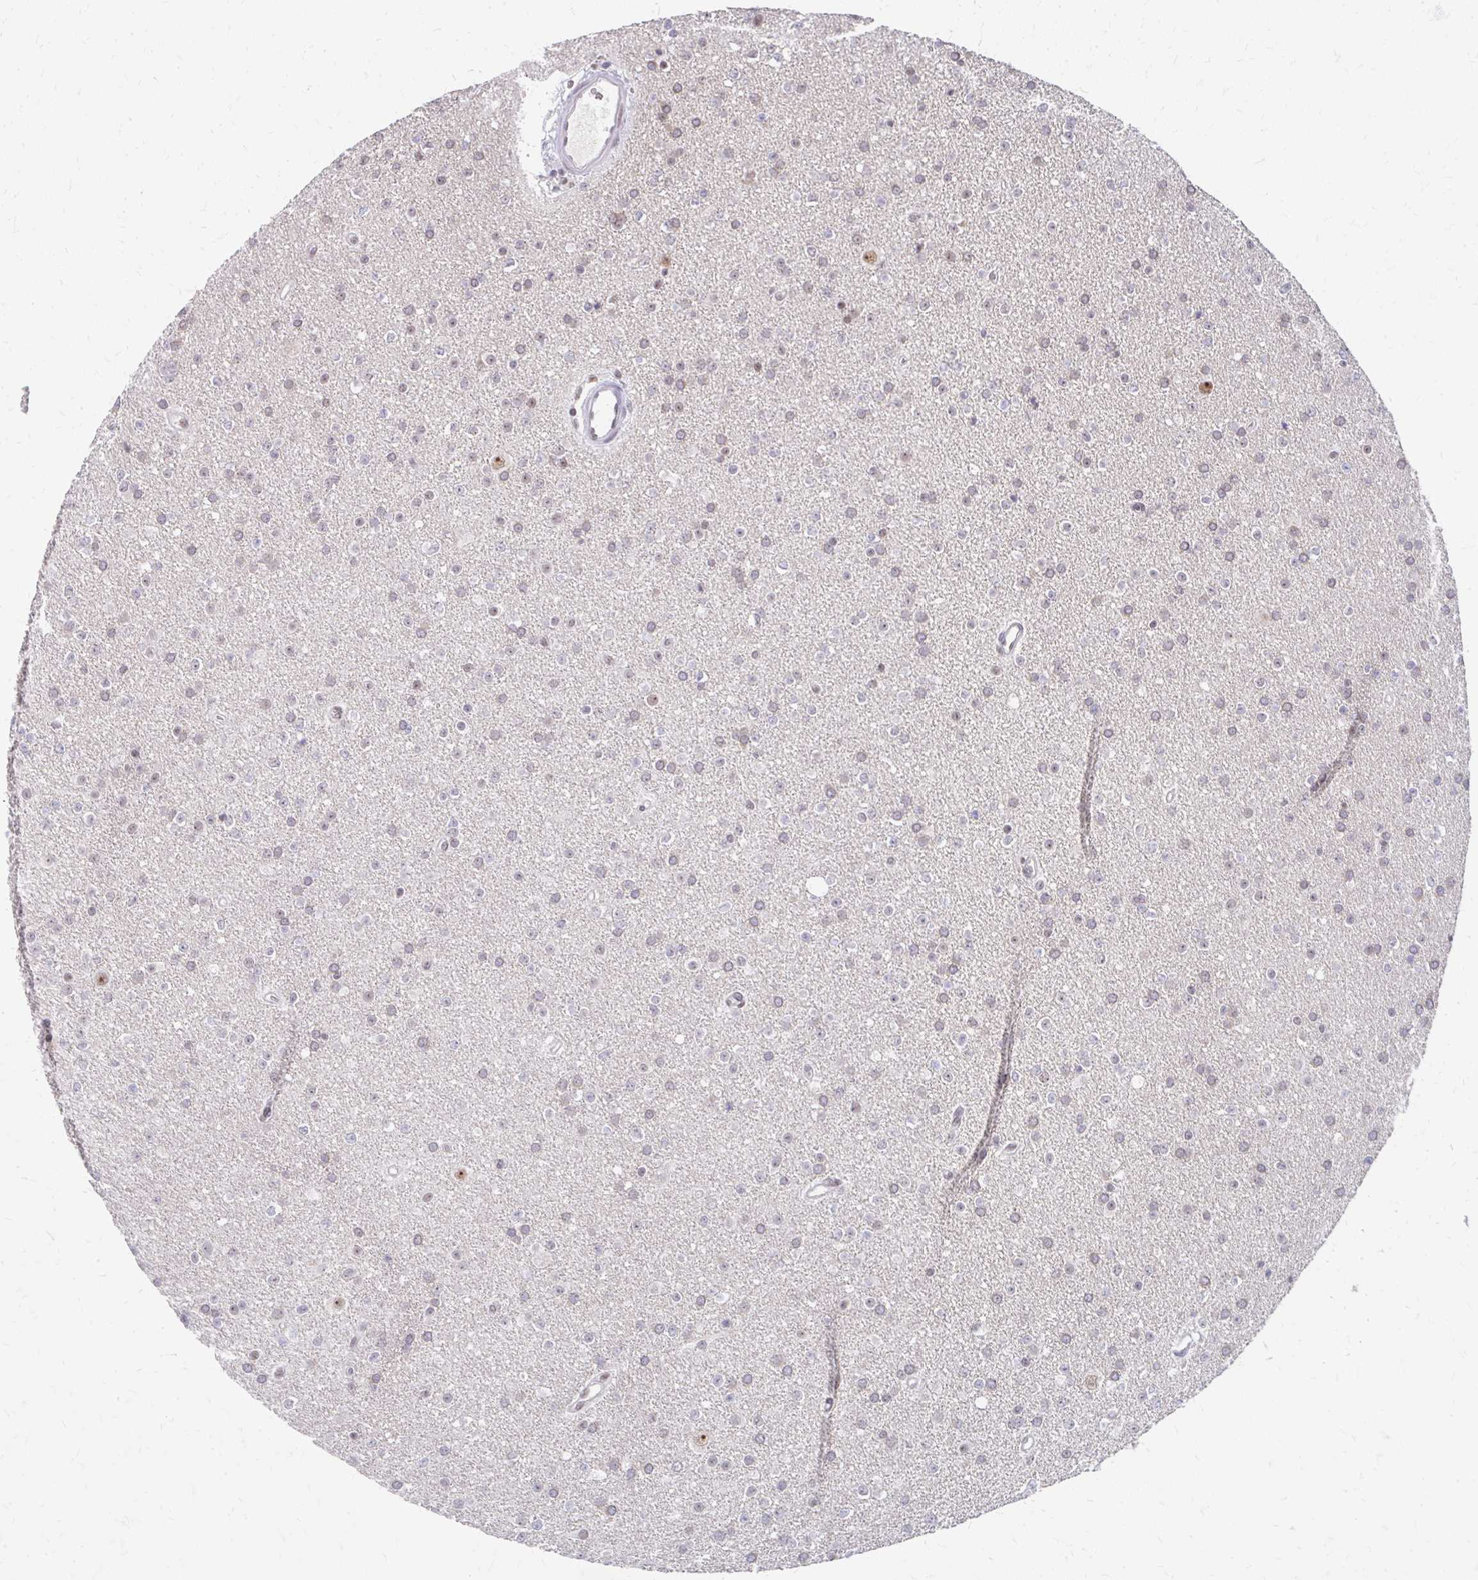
{"staining": {"intensity": "negative", "quantity": "none", "location": "none"}, "tissue": "glioma", "cell_type": "Tumor cells", "image_type": "cancer", "snomed": [{"axis": "morphology", "description": "Glioma, malignant, Low grade"}, {"axis": "topography", "description": "Brain"}], "caption": "The IHC image has no significant expression in tumor cells of malignant low-grade glioma tissue.", "gene": "GTF2H1", "patient": {"sex": "female", "age": 34}}